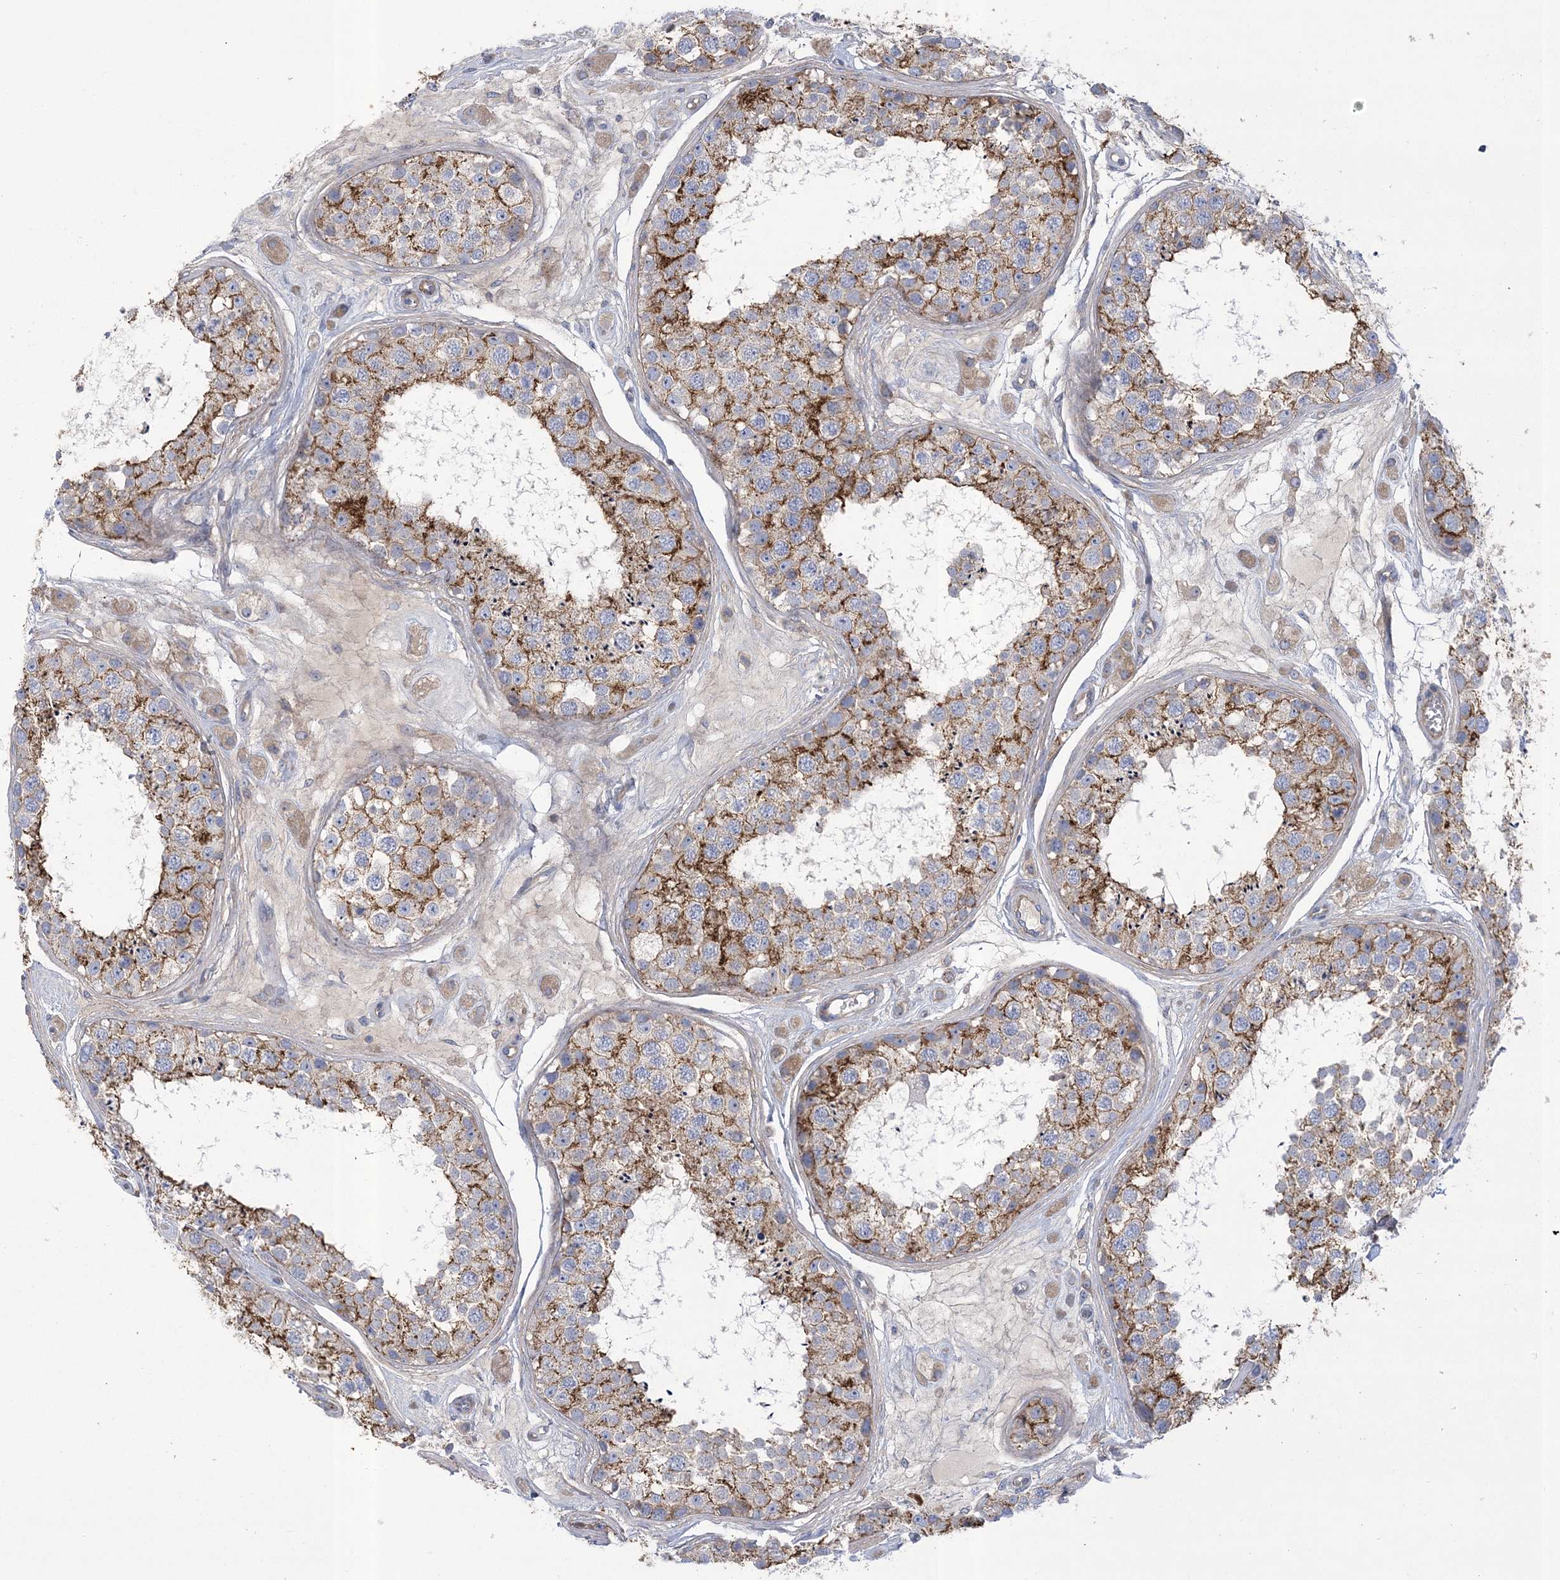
{"staining": {"intensity": "moderate", "quantity": "25%-75%", "location": "cytoplasmic/membranous"}, "tissue": "testis", "cell_type": "Cells in seminiferous ducts", "image_type": "normal", "snomed": [{"axis": "morphology", "description": "Normal tissue, NOS"}, {"axis": "topography", "description": "Testis"}], "caption": "This micrograph shows IHC staining of unremarkable human testis, with medium moderate cytoplasmic/membranous expression in approximately 25%-75% of cells in seminiferous ducts.", "gene": "ARSJ", "patient": {"sex": "male", "age": 25}}